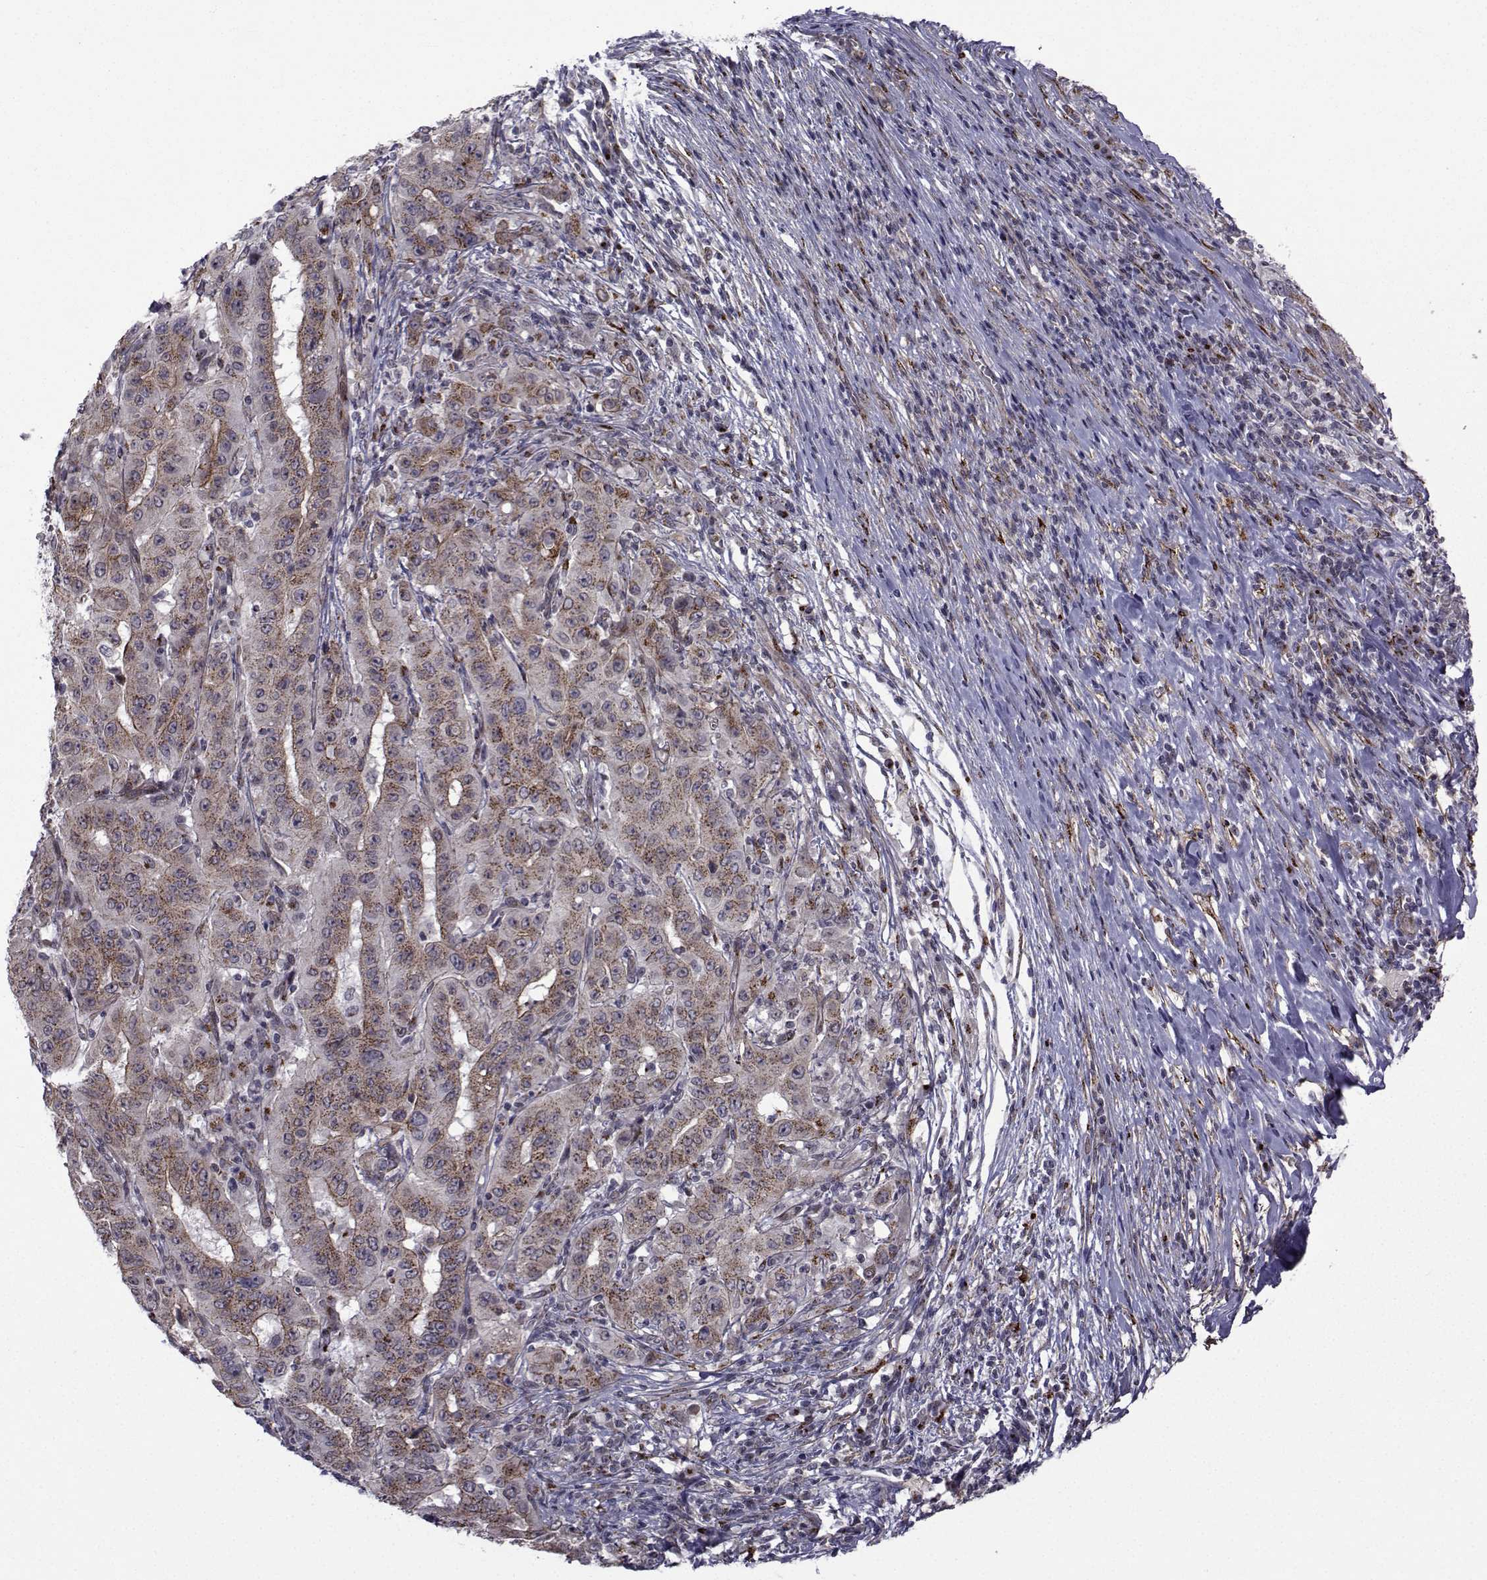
{"staining": {"intensity": "moderate", "quantity": ">75%", "location": "cytoplasmic/membranous"}, "tissue": "pancreatic cancer", "cell_type": "Tumor cells", "image_type": "cancer", "snomed": [{"axis": "morphology", "description": "Adenocarcinoma, NOS"}, {"axis": "topography", "description": "Pancreas"}], "caption": "Human pancreatic cancer (adenocarcinoma) stained with a brown dye demonstrates moderate cytoplasmic/membranous positive positivity in approximately >75% of tumor cells.", "gene": "ATP6V1C2", "patient": {"sex": "male", "age": 63}}